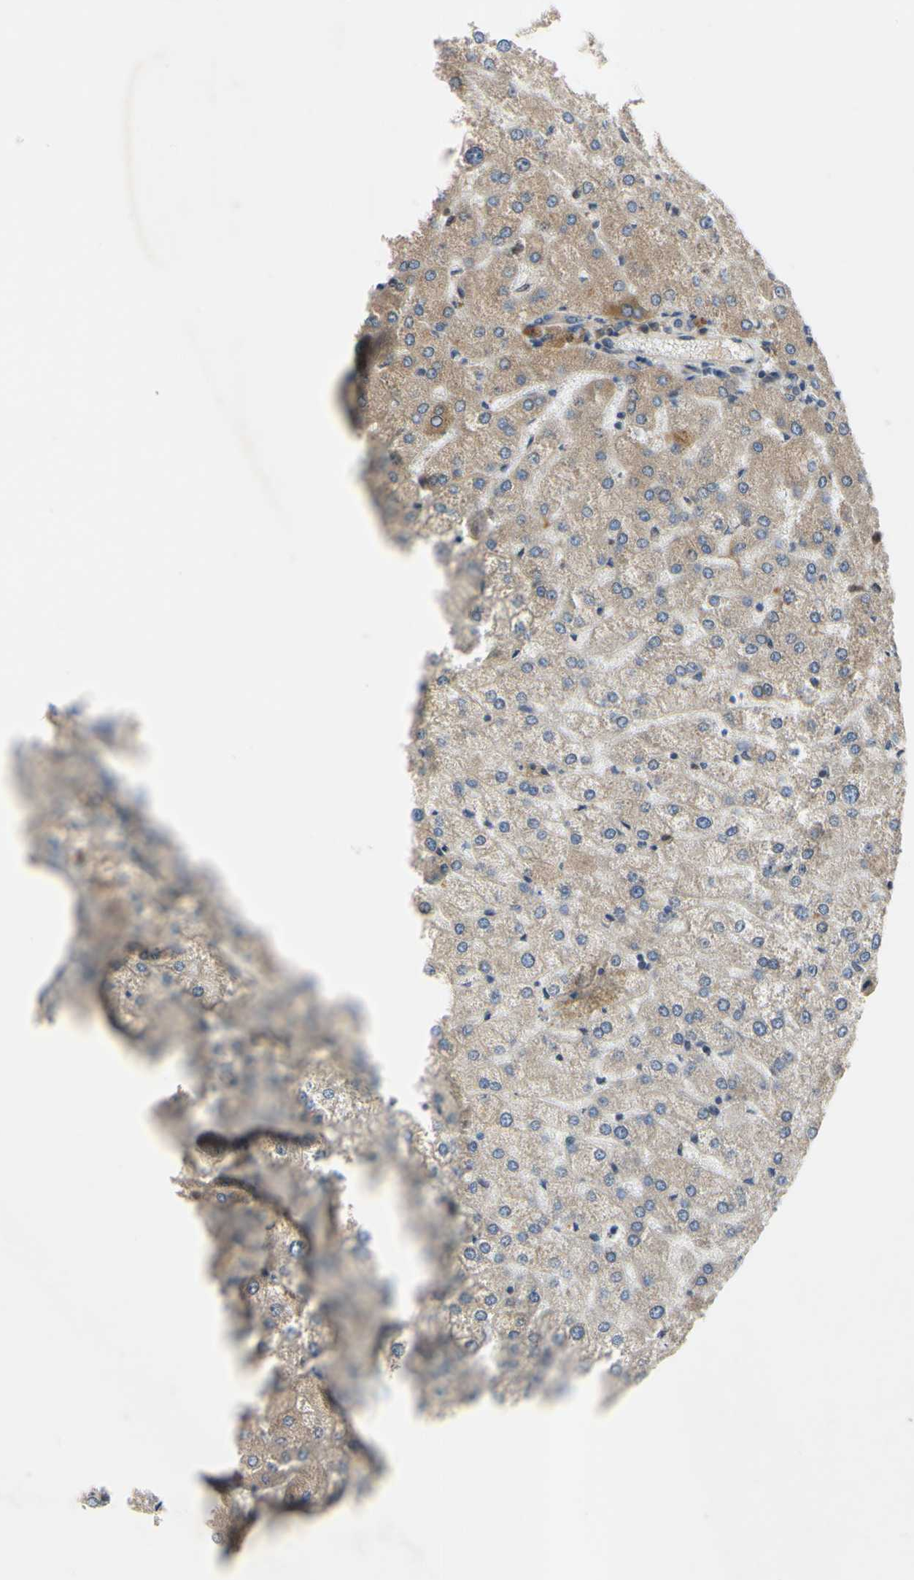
{"staining": {"intensity": "weak", "quantity": ">75%", "location": "cytoplasmic/membranous"}, "tissue": "liver", "cell_type": "Cholangiocytes", "image_type": "normal", "snomed": [{"axis": "morphology", "description": "Normal tissue, NOS"}, {"axis": "topography", "description": "Liver"}], "caption": "The micrograph shows staining of unremarkable liver, revealing weak cytoplasmic/membranous protein positivity (brown color) within cholangiocytes. (DAB = brown stain, brightfield microscopy at high magnification).", "gene": "XIAP", "patient": {"sex": "female", "age": 32}}